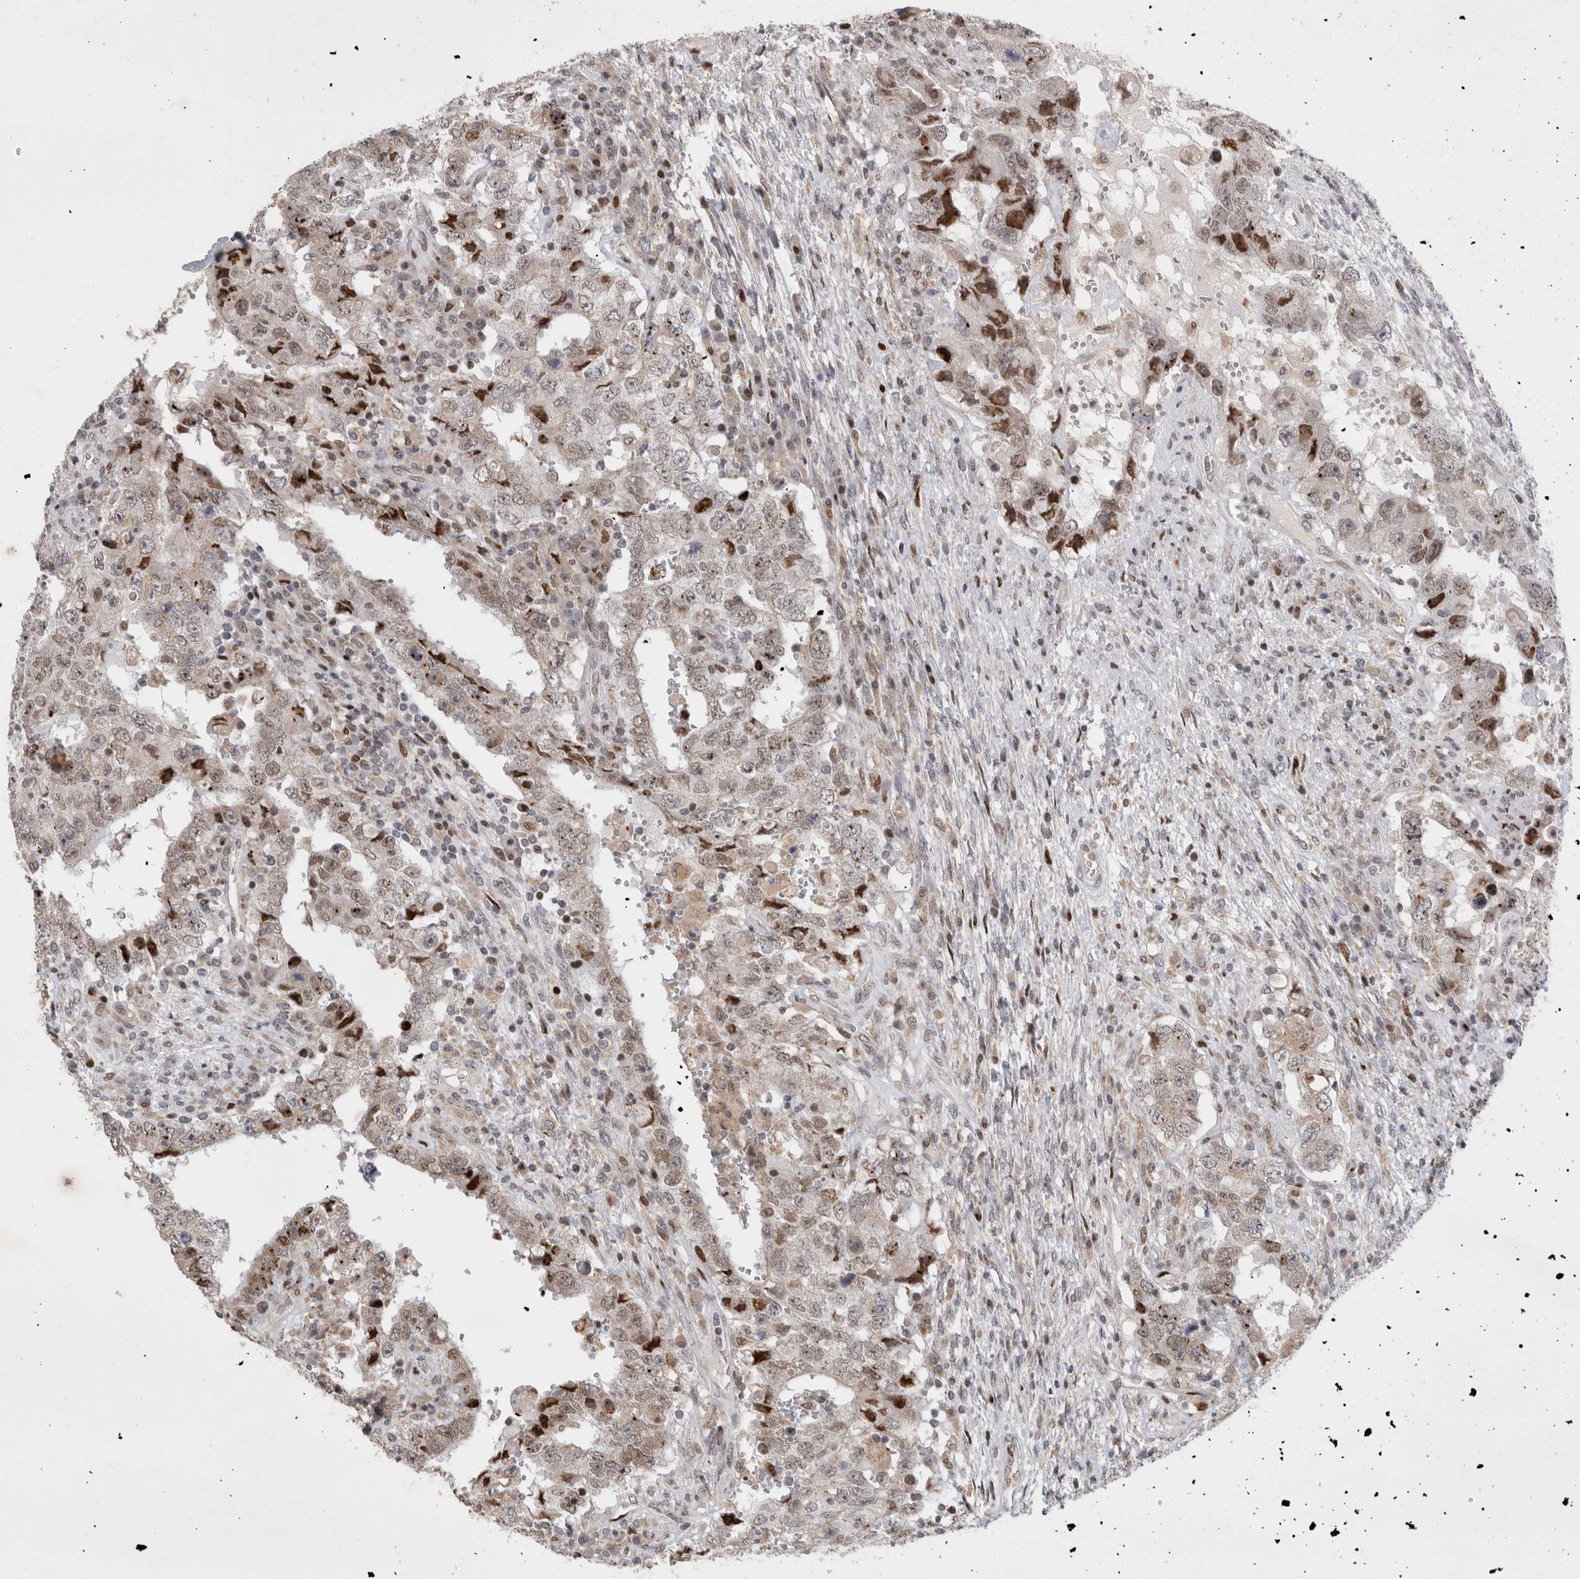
{"staining": {"intensity": "moderate", "quantity": "<25%", "location": "nuclear"}, "tissue": "testis cancer", "cell_type": "Tumor cells", "image_type": "cancer", "snomed": [{"axis": "morphology", "description": "Carcinoma, Embryonal, NOS"}, {"axis": "topography", "description": "Testis"}], "caption": "Moderate nuclear staining is present in about <25% of tumor cells in embryonal carcinoma (testis). (DAB = brown stain, brightfield microscopy at high magnification).", "gene": "C8orf58", "patient": {"sex": "male", "age": 26}}